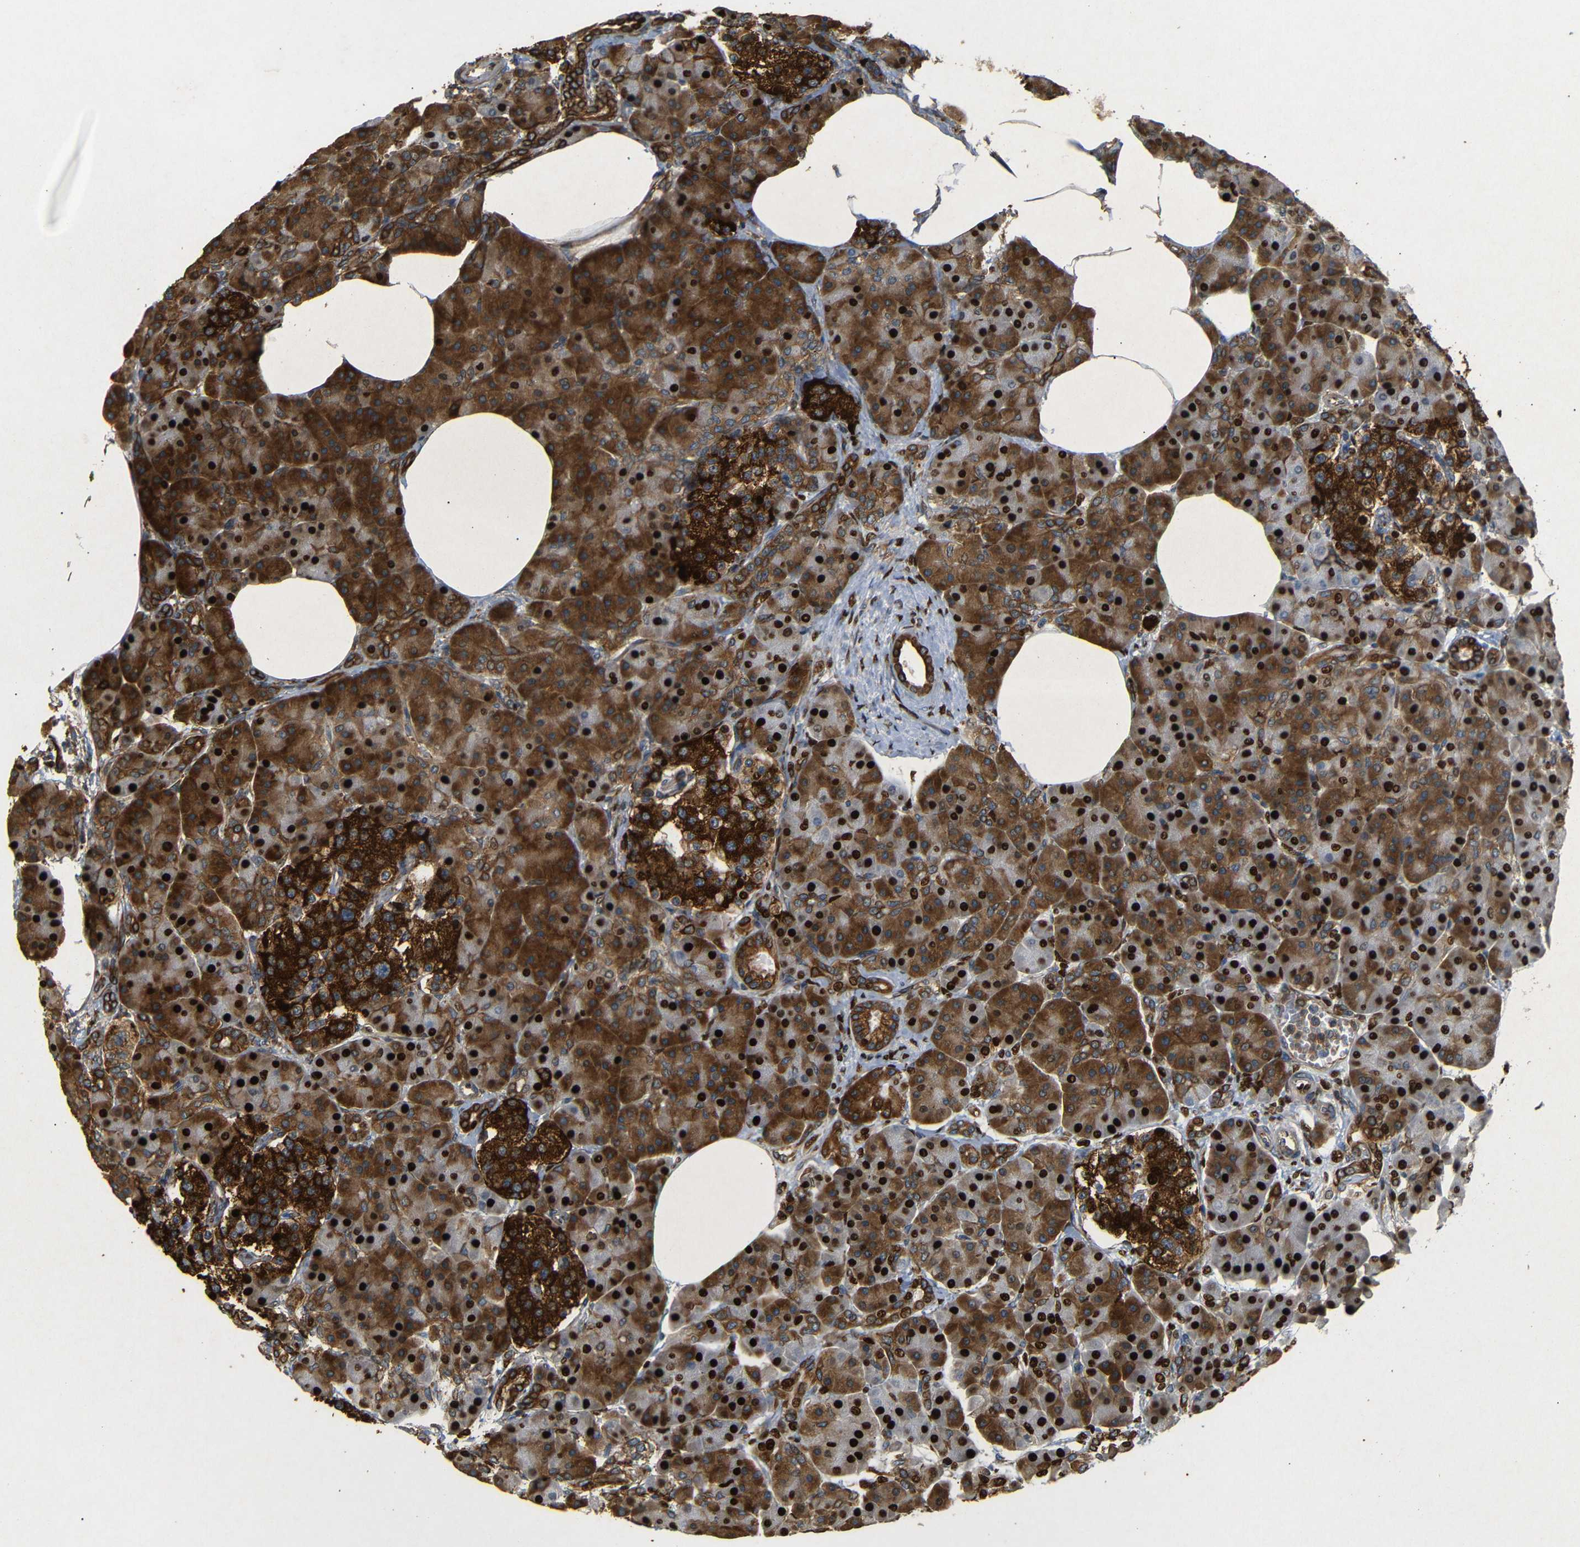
{"staining": {"intensity": "strong", "quantity": ">75%", "location": "cytoplasmic/membranous"}, "tissue": "pancreas", "cell_type": "Exocrine glandular cells", "image_type": "normal", "snomed": [{"axis": "morphology", "description": "Normal tissue, NOS"}, {"axis": "topography", "description": "Pancreas"}], "caption": "Strong cytoplasmic/membranous expression for a protein is appreciated in approximately >75% of exocrine glandular cells of normal pancreas using immunohistochemistry.", "gene": "BTF3", "patient": {"sex": "female", "age": 70}}